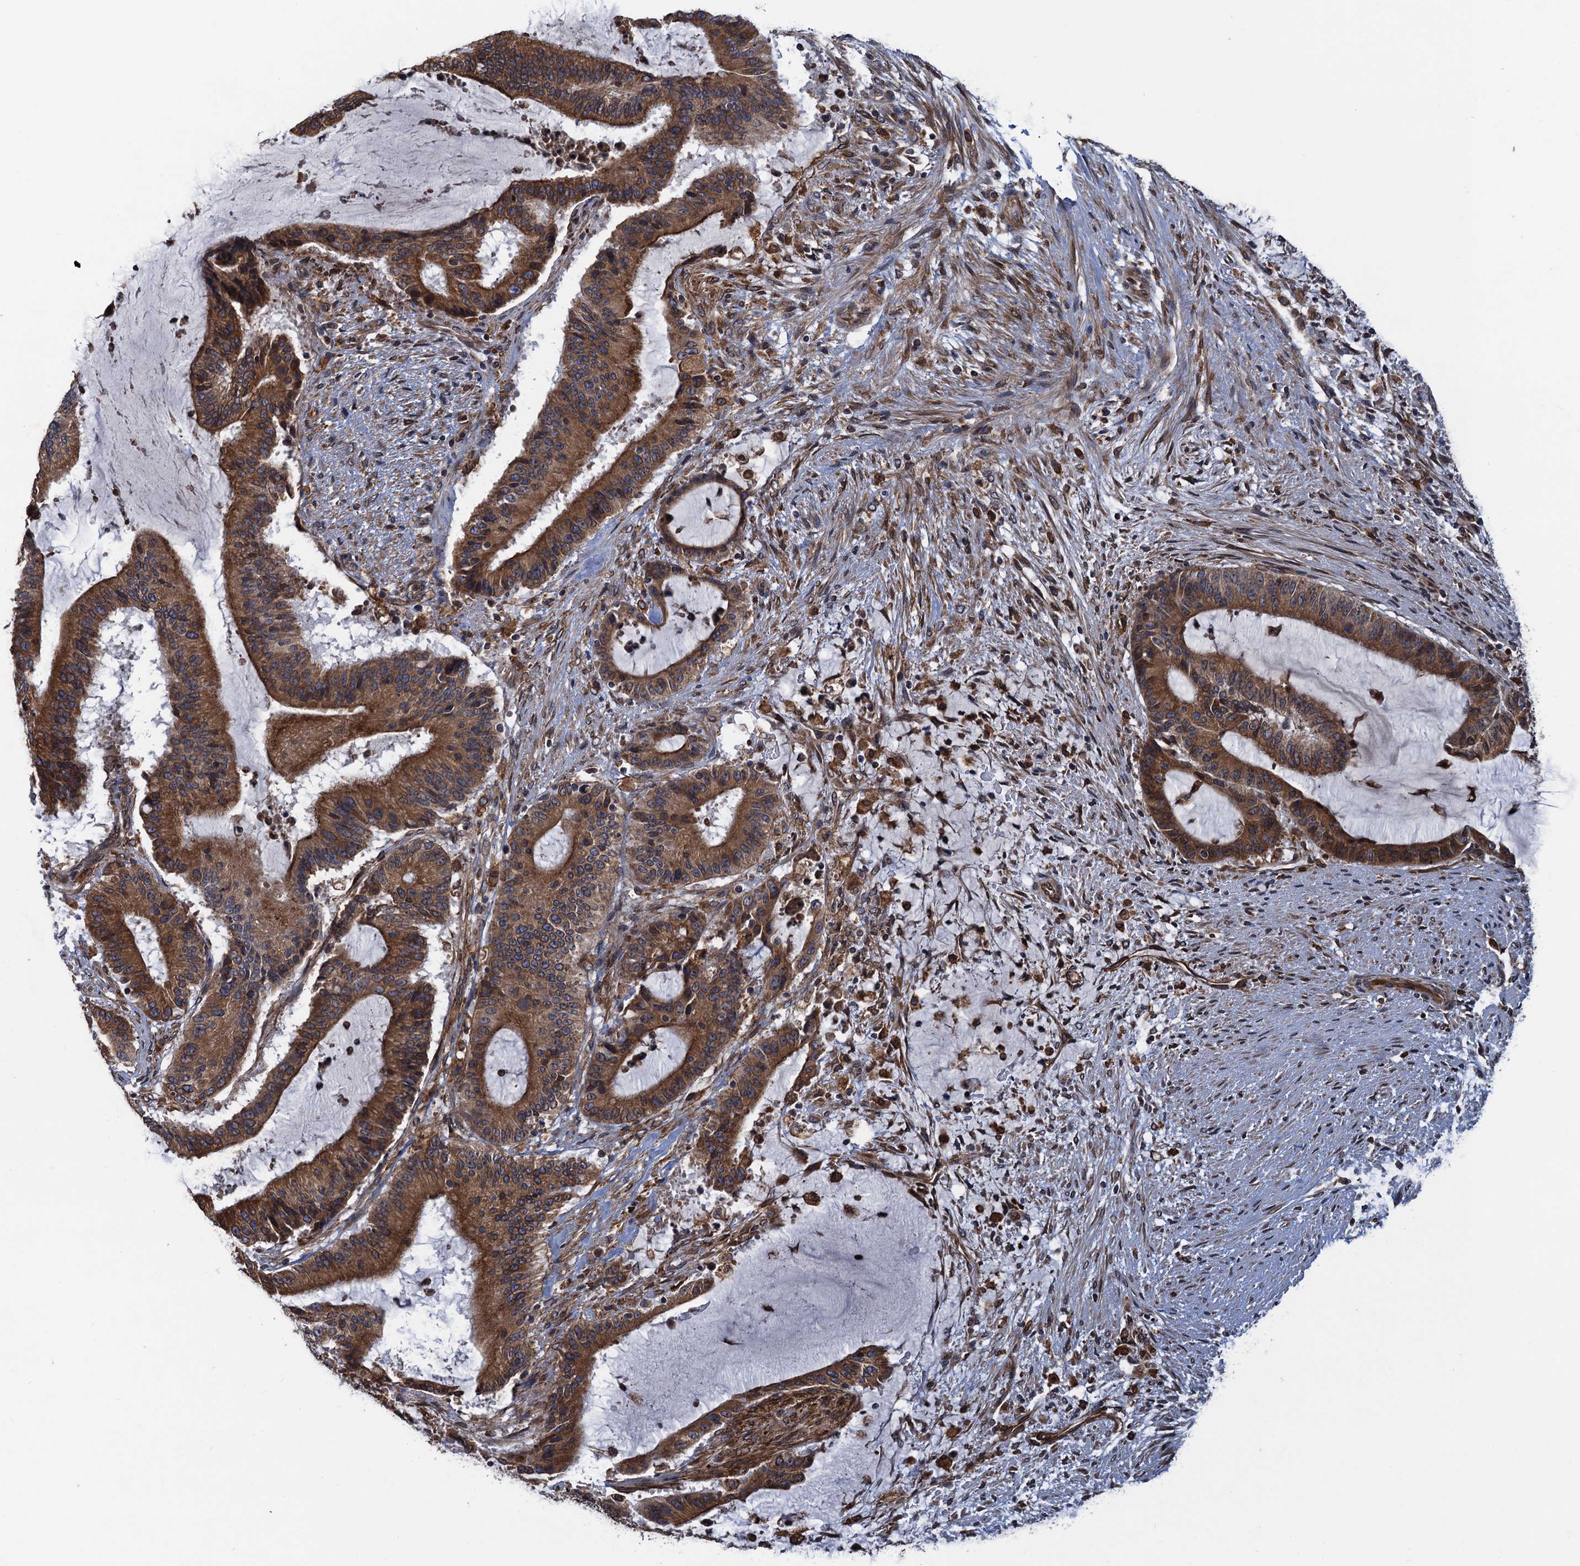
{"staining": {"intensity": "strong", "quantity": ">75%", "location": "cytoplasmic/membranous"}, "tissue": "liver cancer", "cell_type": "Tumor cells", "image_type": "cancer", "snomed": [{"axis": "morphology", "description": "Normal tissue, NOS"}, {"axis": "morphology", "description": "Cholangiocarcinoma"}, {"axis": "topography", "description": "Liver"}, {"axis": "topography", "description": "Peripheral nerve tissue"}], "caption": "Protein expression by IHC exhibits strong cytoplasmic/membranous positivity in about >75% of tumor cells in cholangiocarcinoma (liver). The protein of interest is stained brown, and the nuclei are stained in blue (DAB (3,3'-diaminobenzidine) IHC with brightfield microscopy, high magnification).", "gene": "ARMC5", "patient": {"sex": "female", "age": 73}}